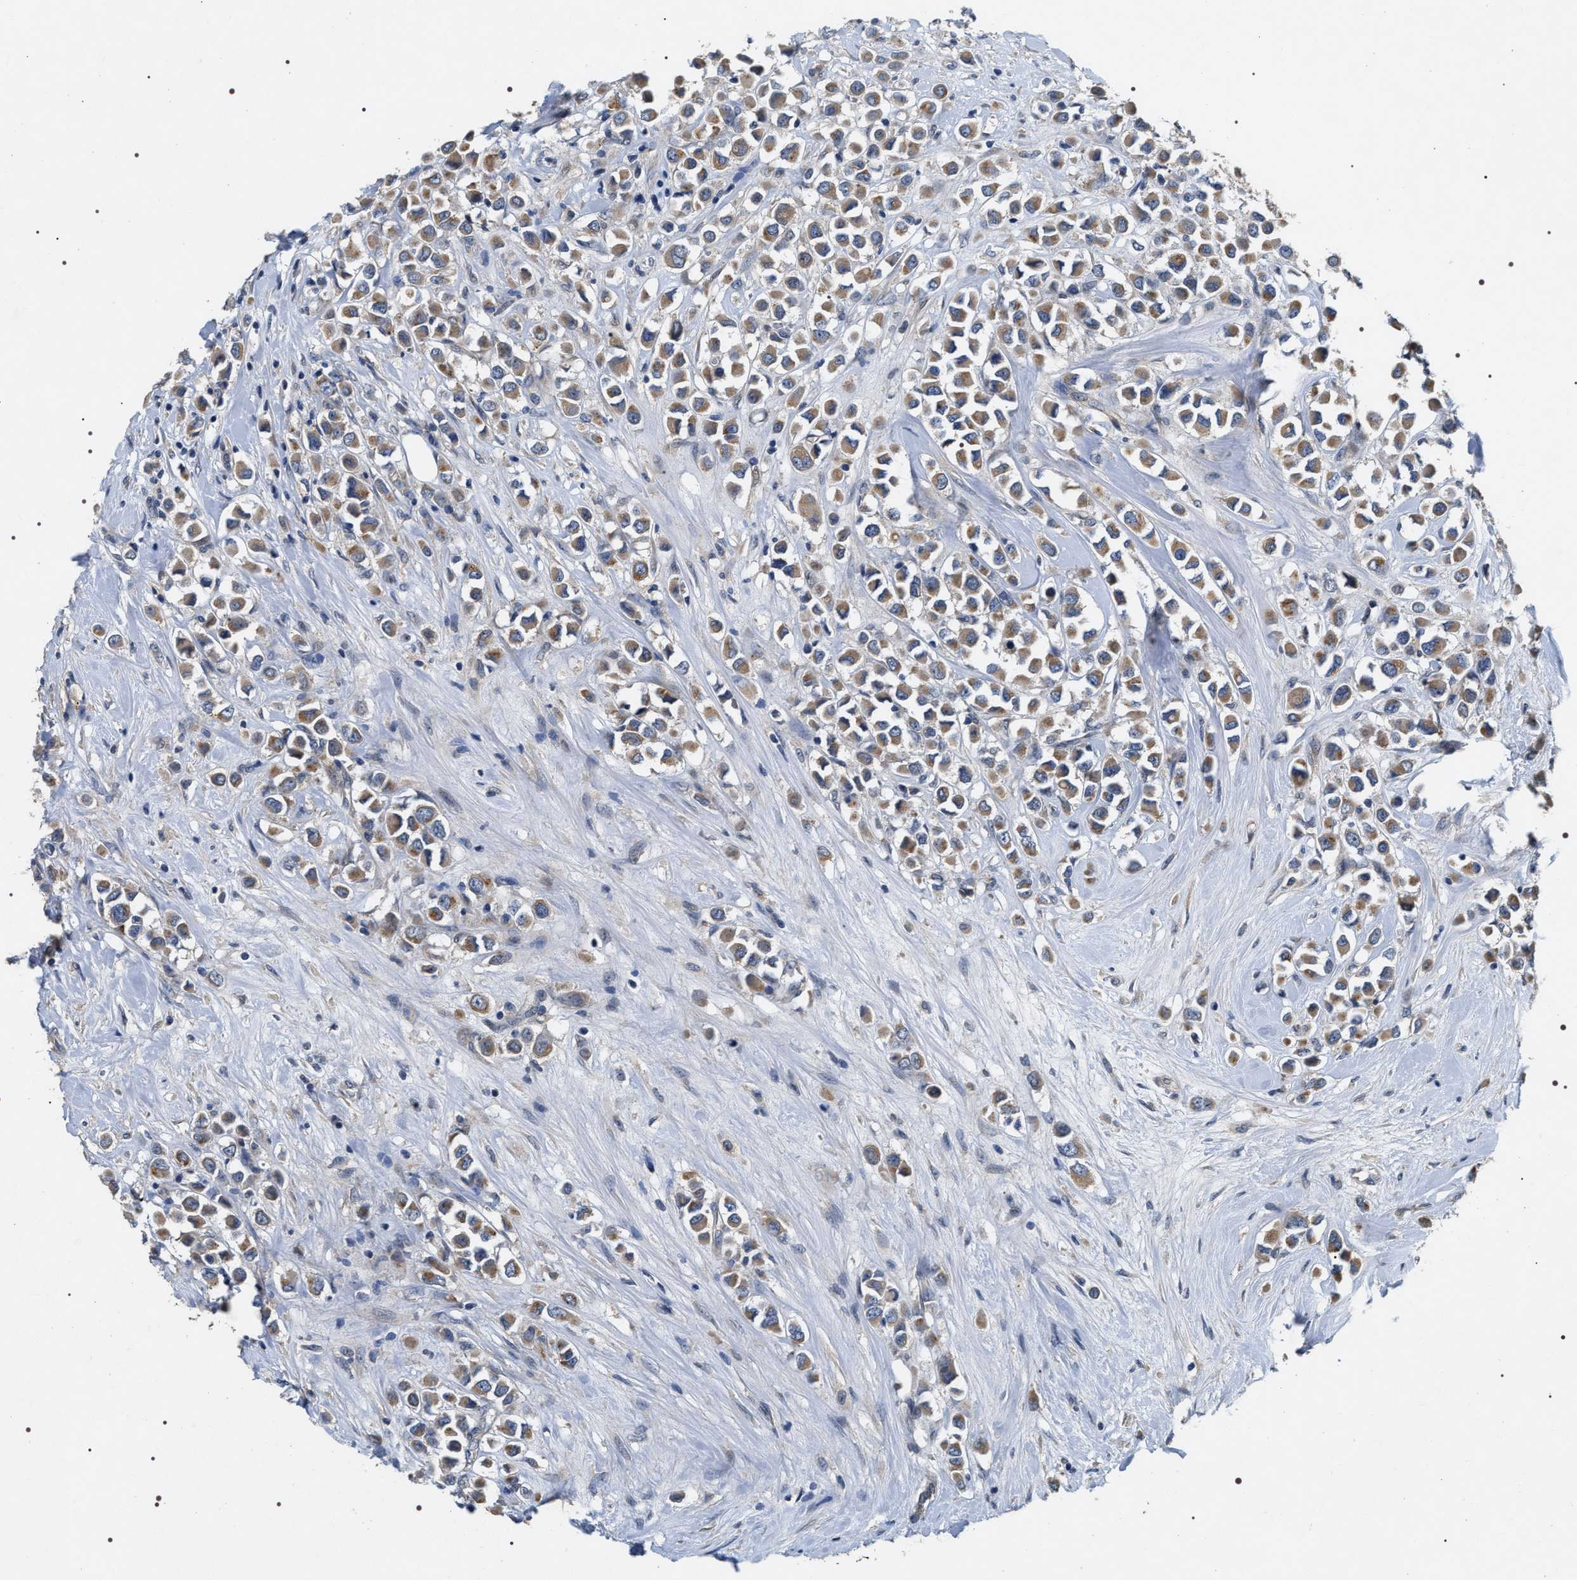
{"staining": {"intensity": "moderate", "quantity": ">75%", "location": "cytoplasmic/membranous"}, "tissue": "breast cancer", "cell_type": "Tumor cells", "image_type": "cancer", "snomed": [{"axis": "morphology", "description": "Duct carcinoma"}, {"axis": "topography", "description": "Breast"}], "caption": "Intraductal carcinoma (breast) tissue demonstrates moderate cytoplasmic/membranous staining in about >75% of tumor cells", "gene": "IFT81", "patient": {"sex": "female", "age": 61}}